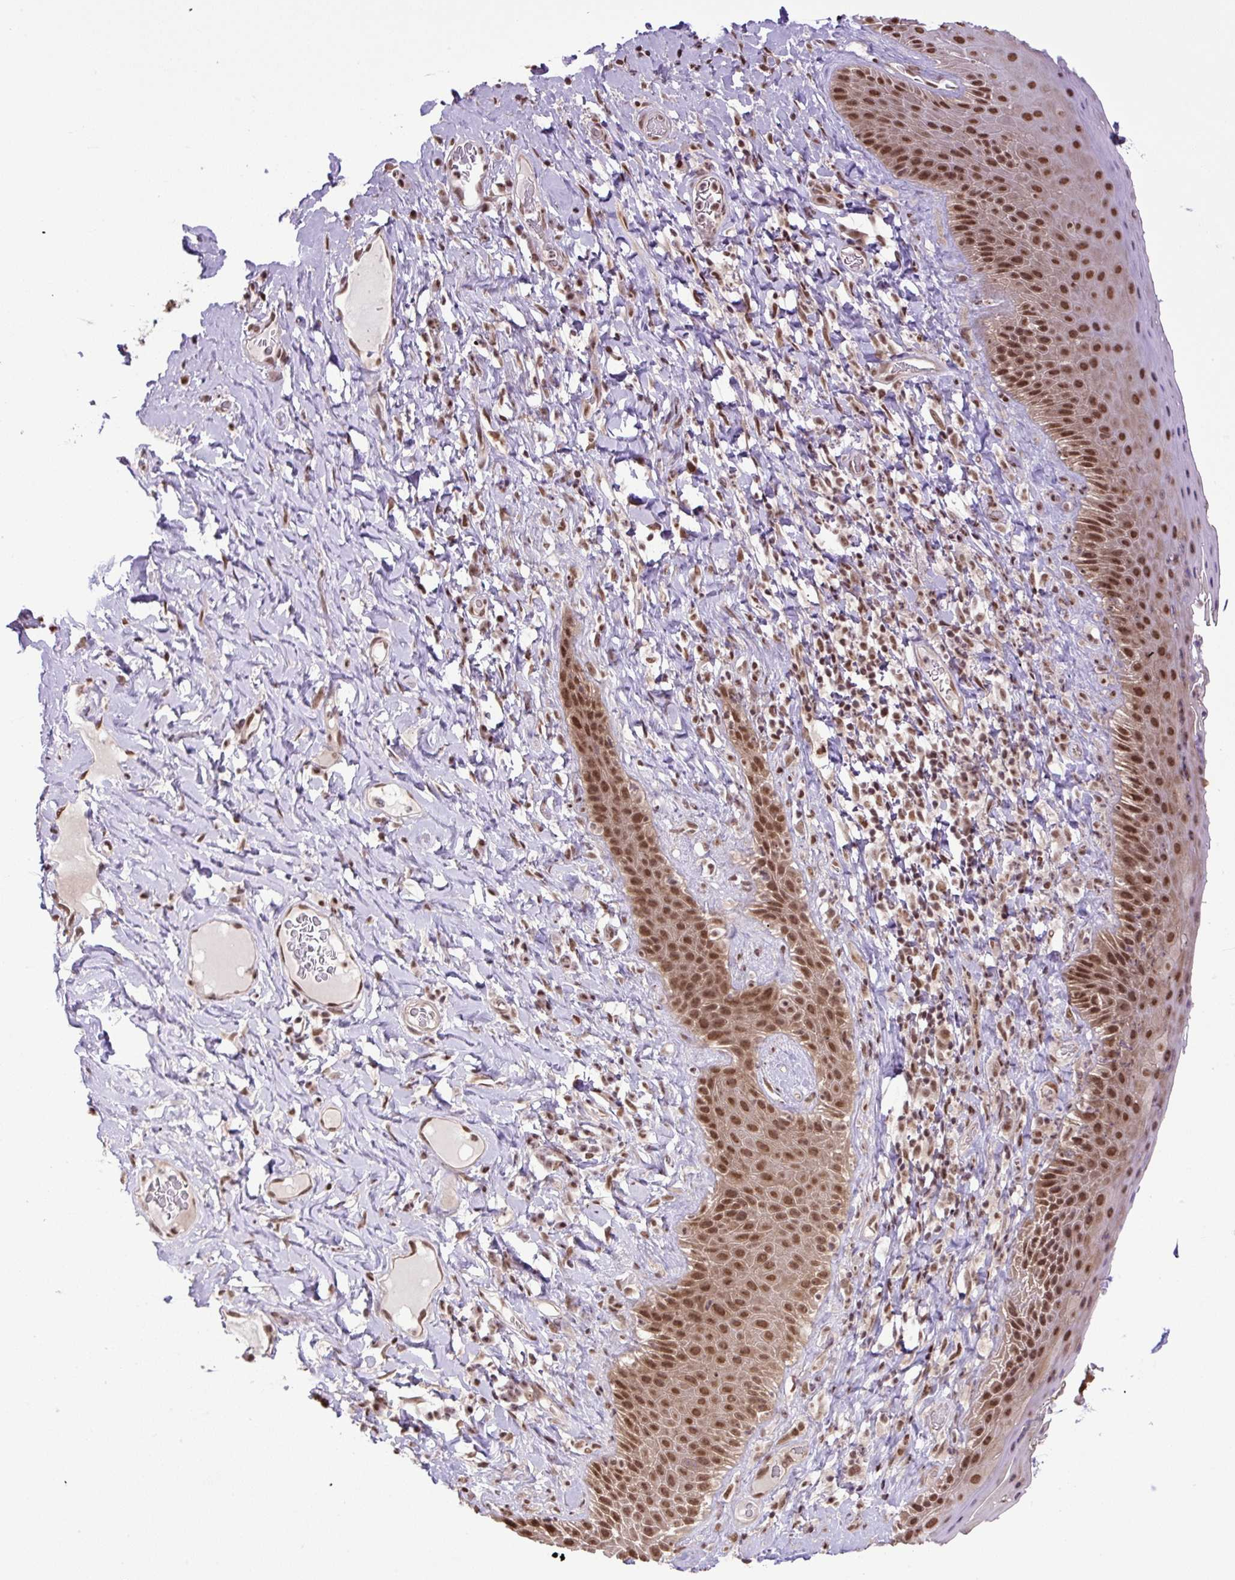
{"staining": {"intensity": "strong", "quantity": ">75%", "location": "nuclear"}, "tissue": "skin", "cell_type": "Epidermal cells", "image_type": "normal", "snomed": [{"axis": "morphology", "description": "Normal tissue, NOS"}, {"axis": "topography", "description": "Anal"}], "caption": "Protein analysis of normal skin demonstrates strong nuclear staining in about >75% of epidermal cells.", "gene": "SGTA", "patient": {"sex": "male", "age": 78}}